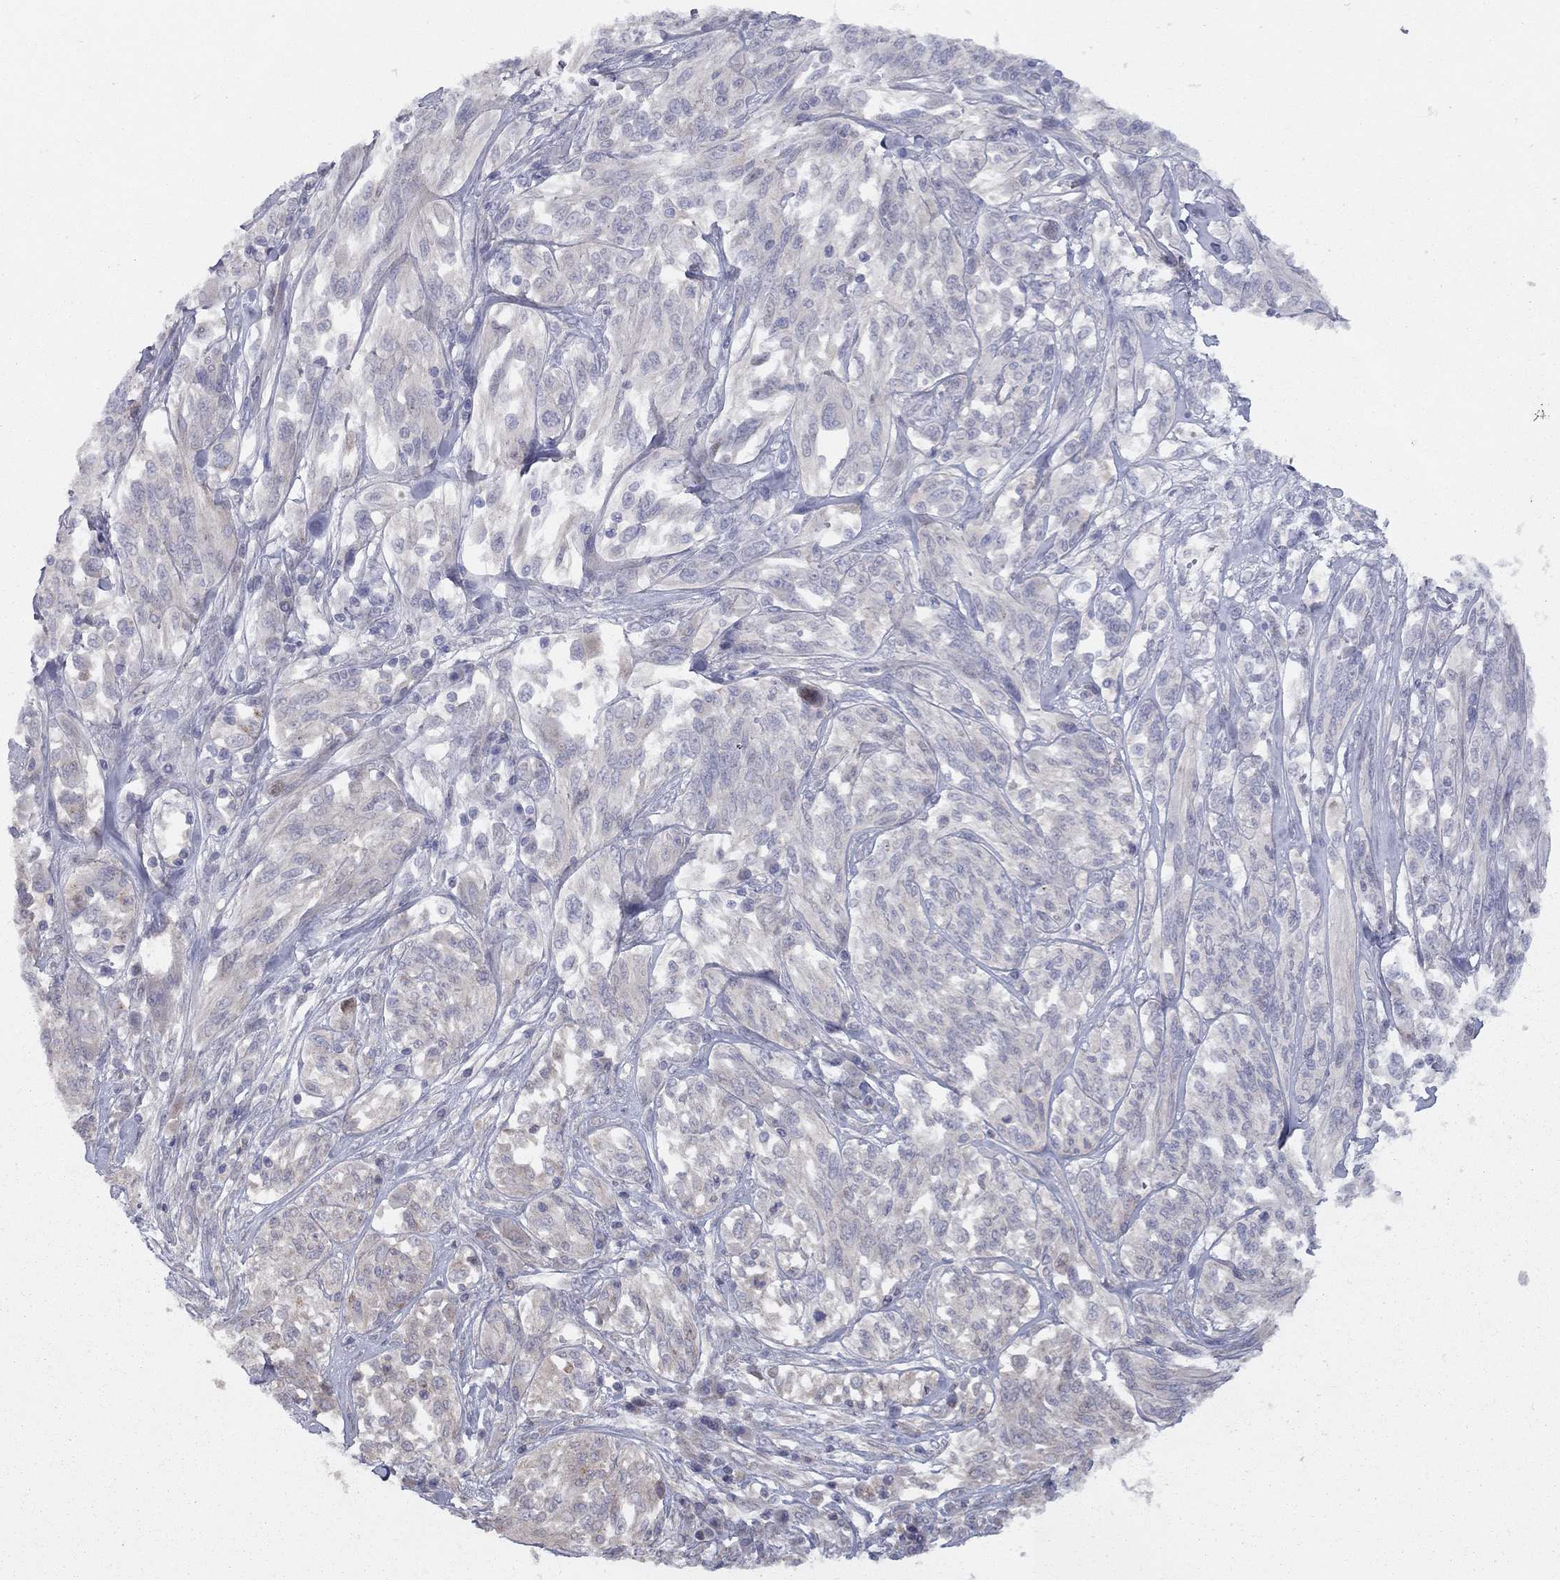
{"staining": {"intensity": "negative", "quantity": "none", "location": "none"}, "tissue": "melanoma", "cell_type": "Tumor cells", "image_type": "cancer", "snomed": [{"axis": "morphology", "description": "Malignant melanoma, NOS"}, {"axis": "topography", "description": "Skin"}], "caption": "This is an IHC photomicrograph of human melanoma. There is no positivity in tumor cells.", "gene": "DUSP7", "patient": {"sex": "female", "age": 91}}